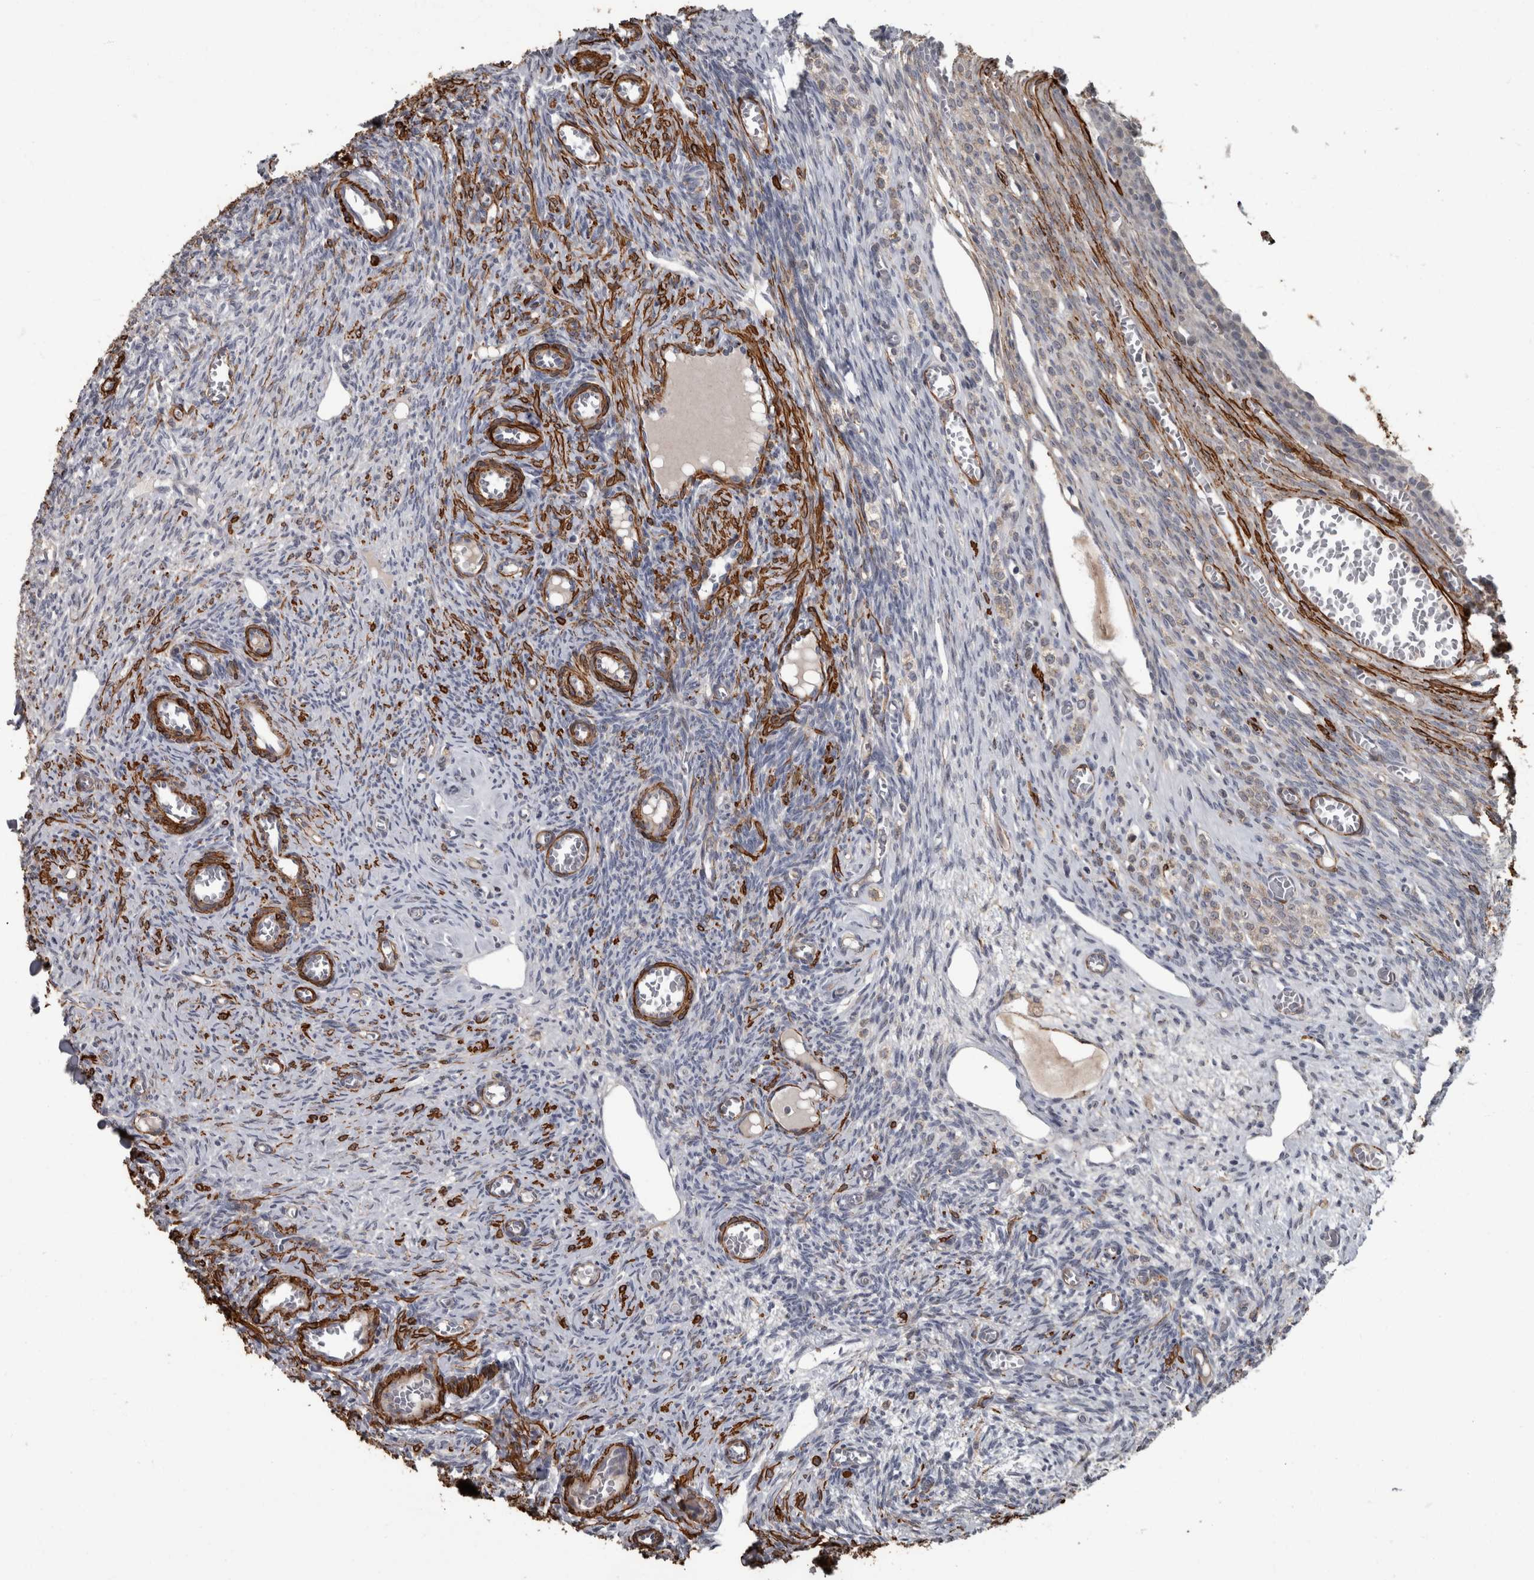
{"staining": {"intensity": "negative", "quantity": "none", "location": "none"}, "tissue": "ovary", "cell_type": "Ovarian stroma cells", "image_type": "normal", "snomed": [{"axis": "morphology", "description": "Normal tissue, NOS"}, {"axis": "topography", "description": "Ovary"}], "caption": "Immunohistochemical staining of unremarkable human ovary exhibits no significant expression in ovarian stroma cells.", "gene": "MASTL", "patient": {"sex": "female", "age": 27}}